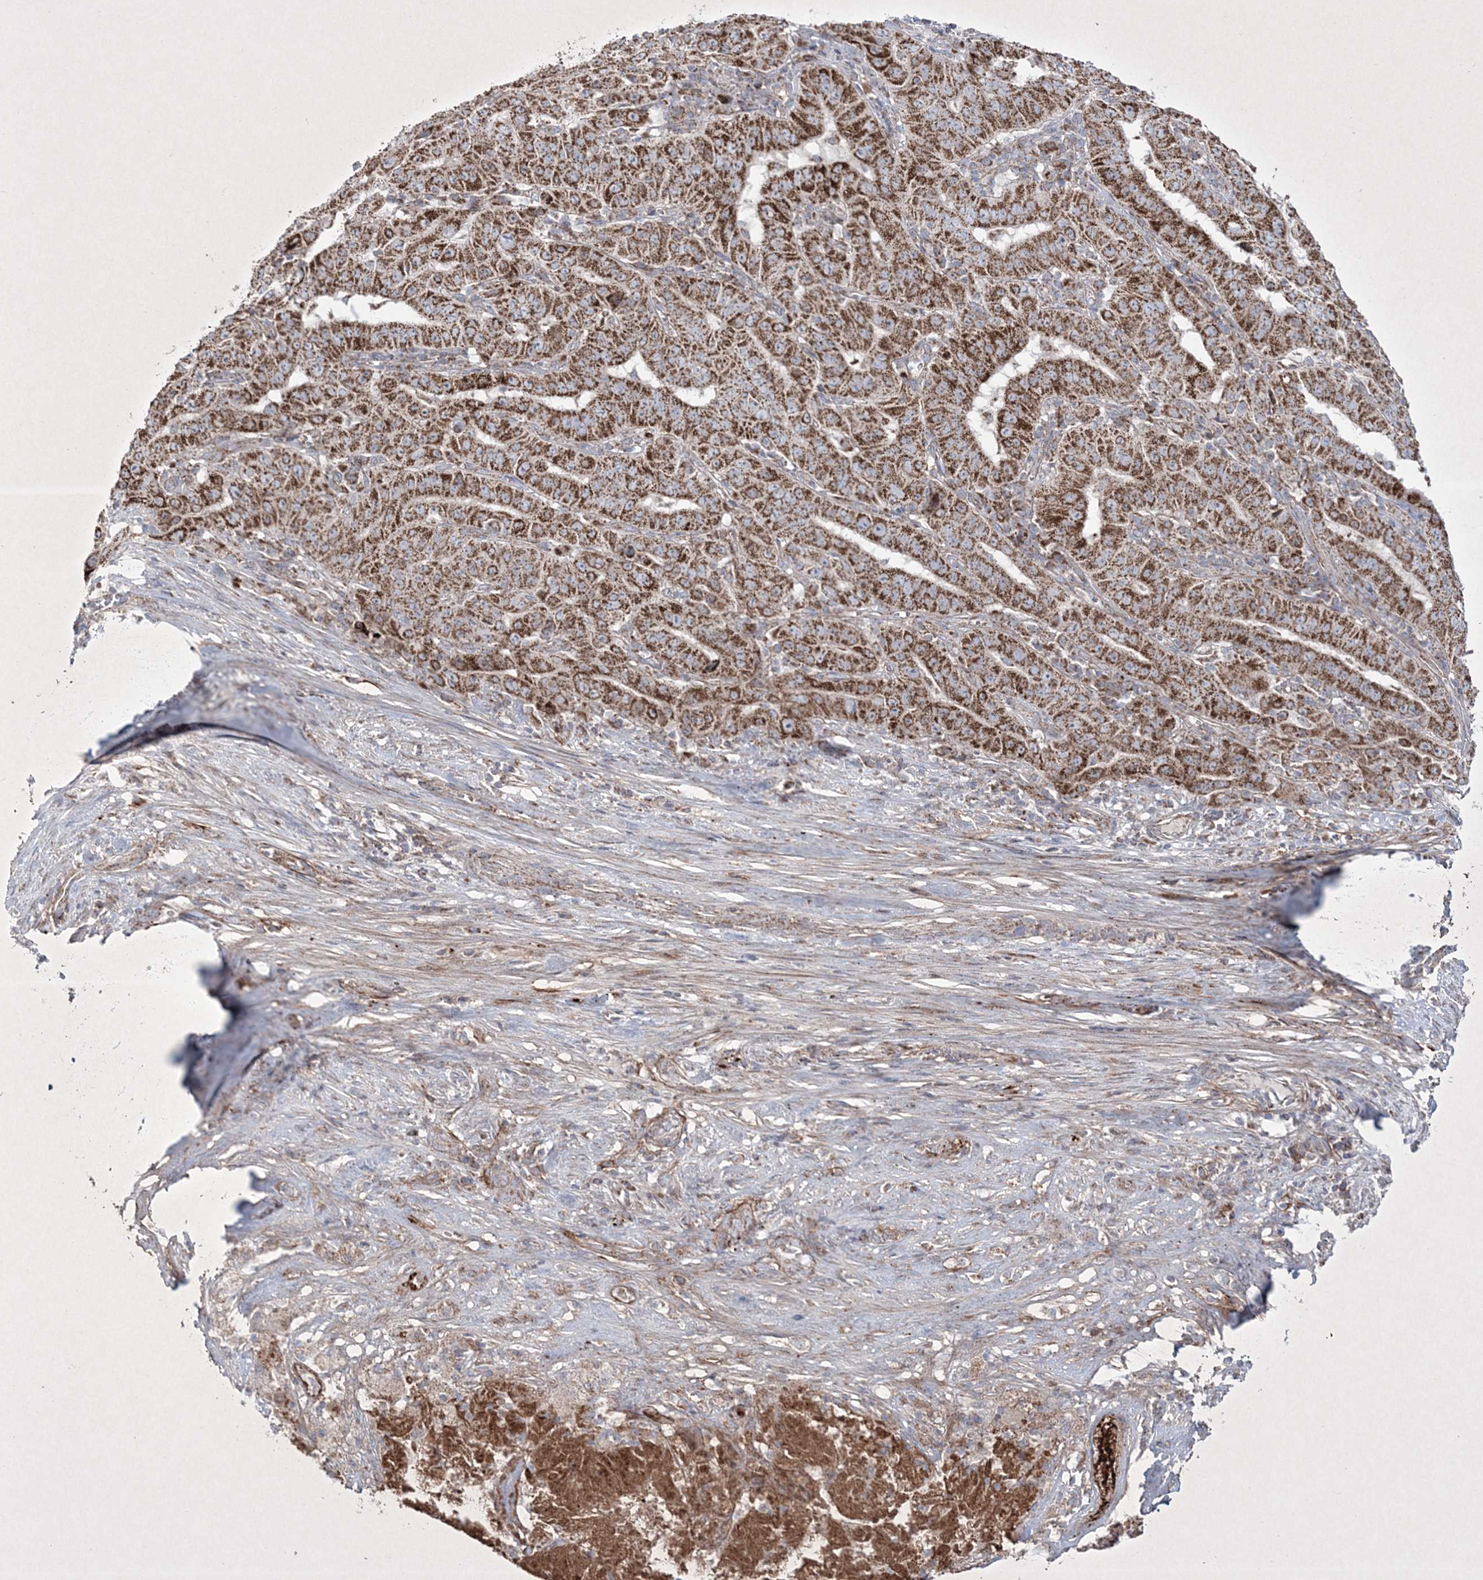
{"staining": {"intensity": "strong", "quantity": ">75%", "location": "cytoplasmic/membranous"}, "tissue": "pancreatic cancer", "cell_type": "Tumor cells", "image_type": "cancer", "snomed": [{"axis": "morphology", "description": "Adenocarcinoma, NOS"}, {"axis": "topography", "description": "Pancreas"}], "caption": "Brown immunohistochemical staining in pancreatic cancer exhibits strong cytoplasmic/membranous positivity in approximately >75% of tumor cells.", "gene": "RICTOR", "patient": {"sex": "male", "age": 63}}